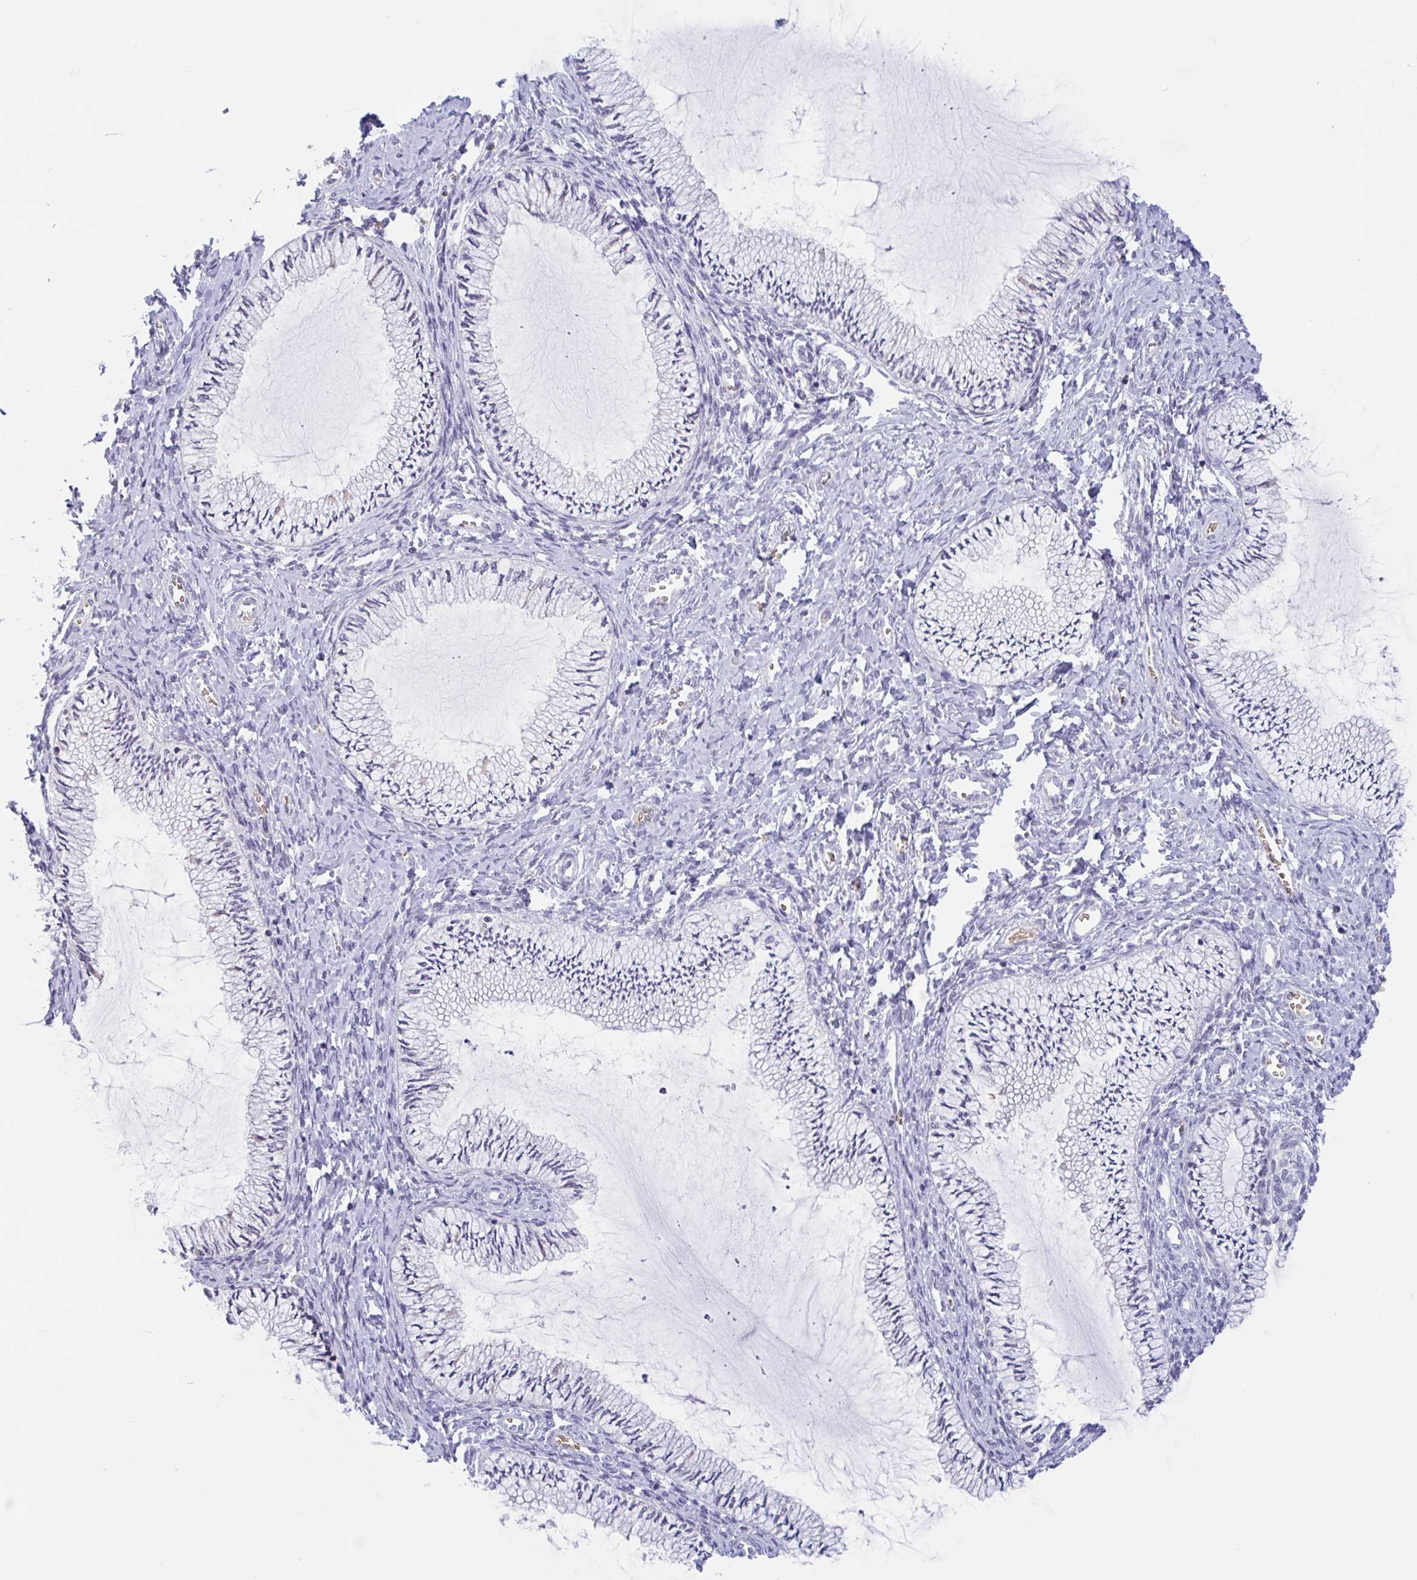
{"staining": {"intensity": "negative", "quantity": "none", "location": "none"}, "tissue": "cervix", "cell_type": "Glandular cells", "image_type": "normal", "snomed": [{"axis": "morphology", "description": "Normal tissue, NOS"}, {"axis": "topography", "description": "Cervix"}], "caption": "Immunohistochemistry micrograph of unremarkable cervix: cervix stained with DAB (3,3'-diaminobenzidine) demonstrates no significant protein expression in glandular cells. (DAB (3,3'-diaminobenzidine) immunohistochemistry (IHC) with hematoxylin counter stain).", "gene": "RHAG", "patient": {"sex": "female", "age": 24}}